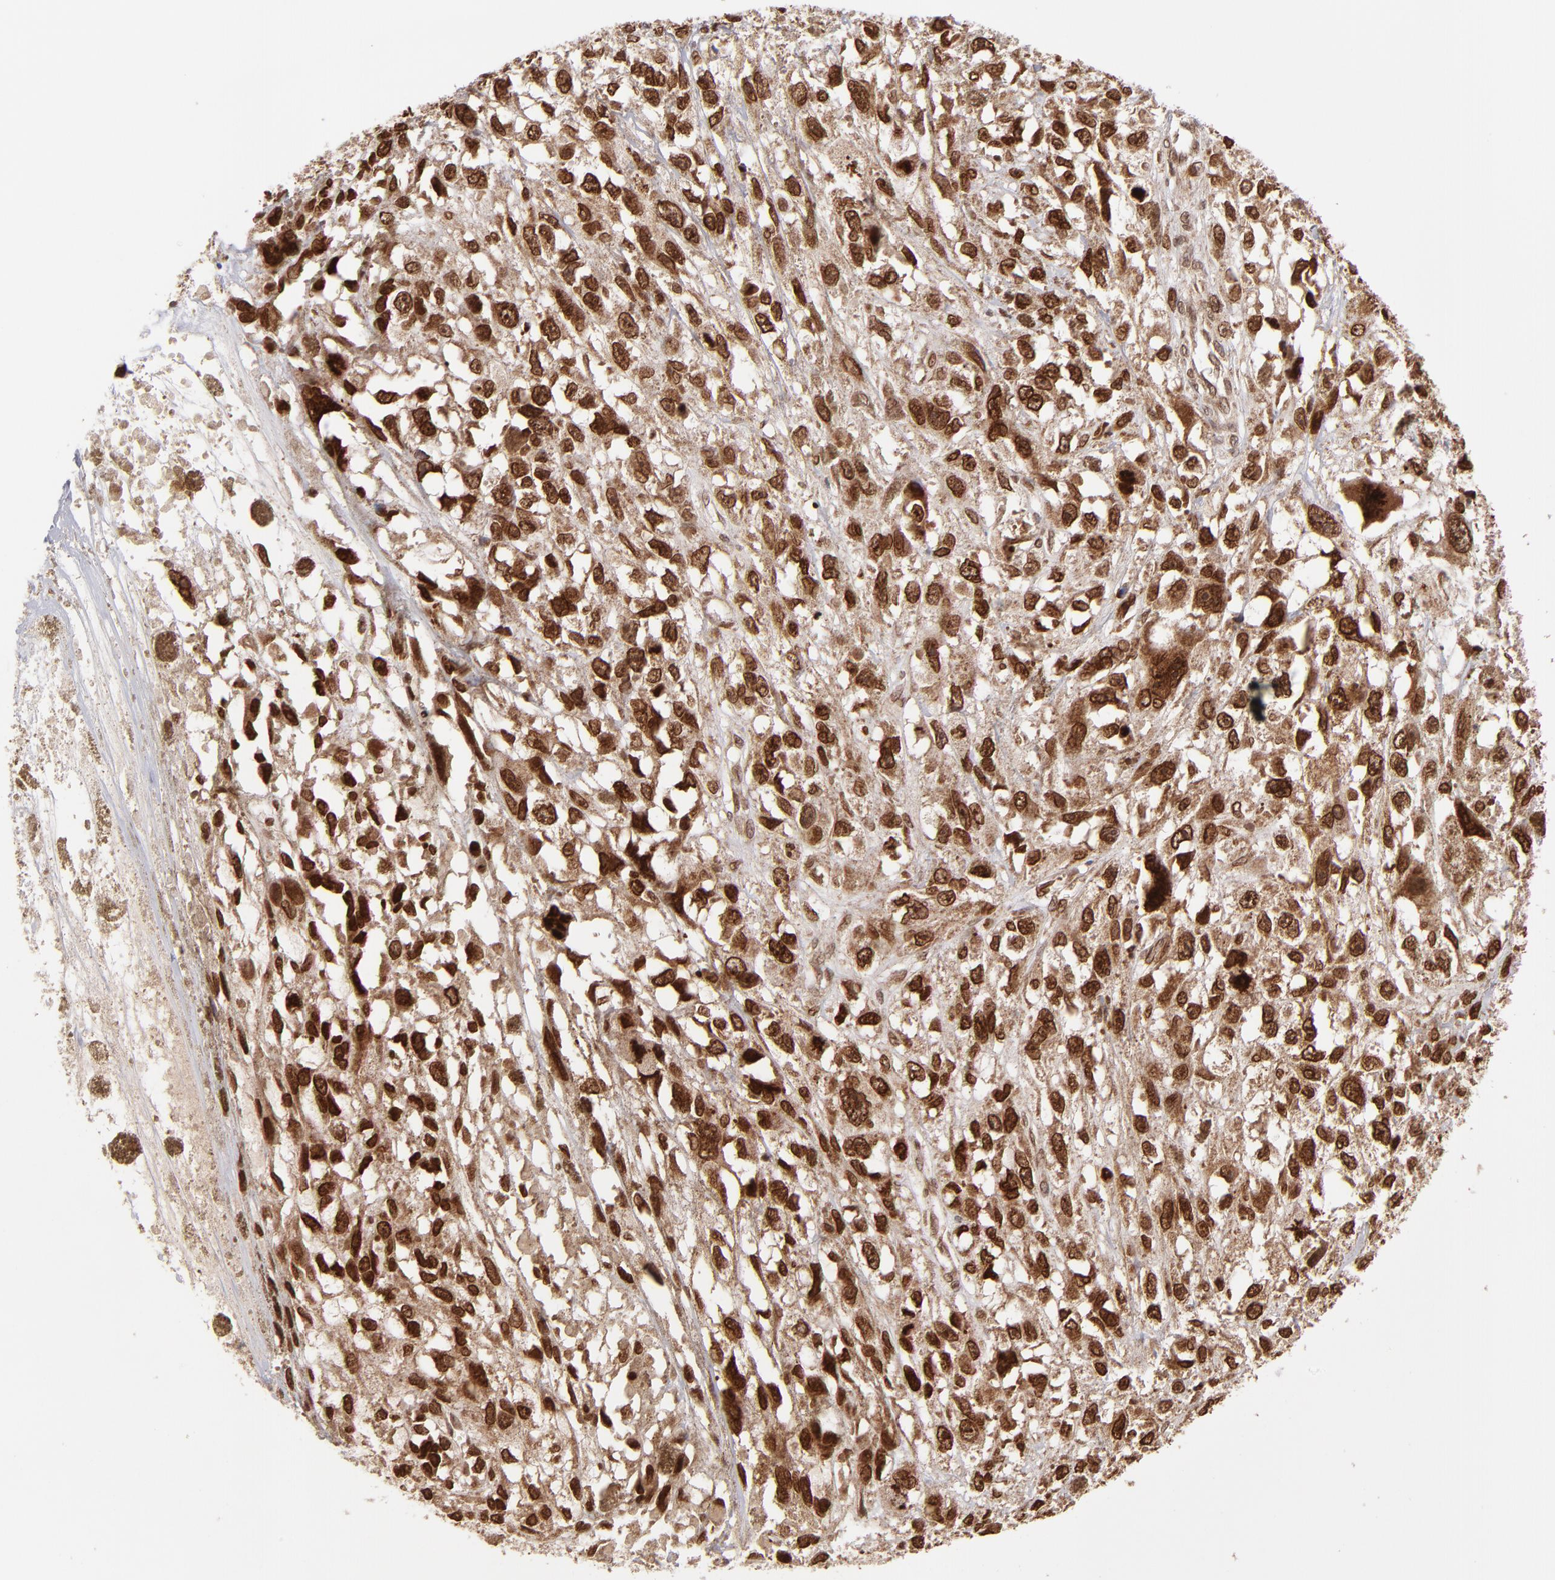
{"staining": {"intensity": "strong", "quantity": ">75%", "location": "cytoplasmic/membranous,nuclear"}, "tissue": "melanoma", "cell_type": "Tumor cells", "image_type": "cancer", "snomed": [{"axis": "morphology", "description": "Malignant melanoma, Metastatic site"}, {"axis": "topography", "description": "Lymph node"}], "caption": "Malignant melanoma (metastatic site) stained with a protein marker displays strong staining in tumor cells.", "gene": "TOP1MT", "patient": {"sex": "male", "age": 59}}